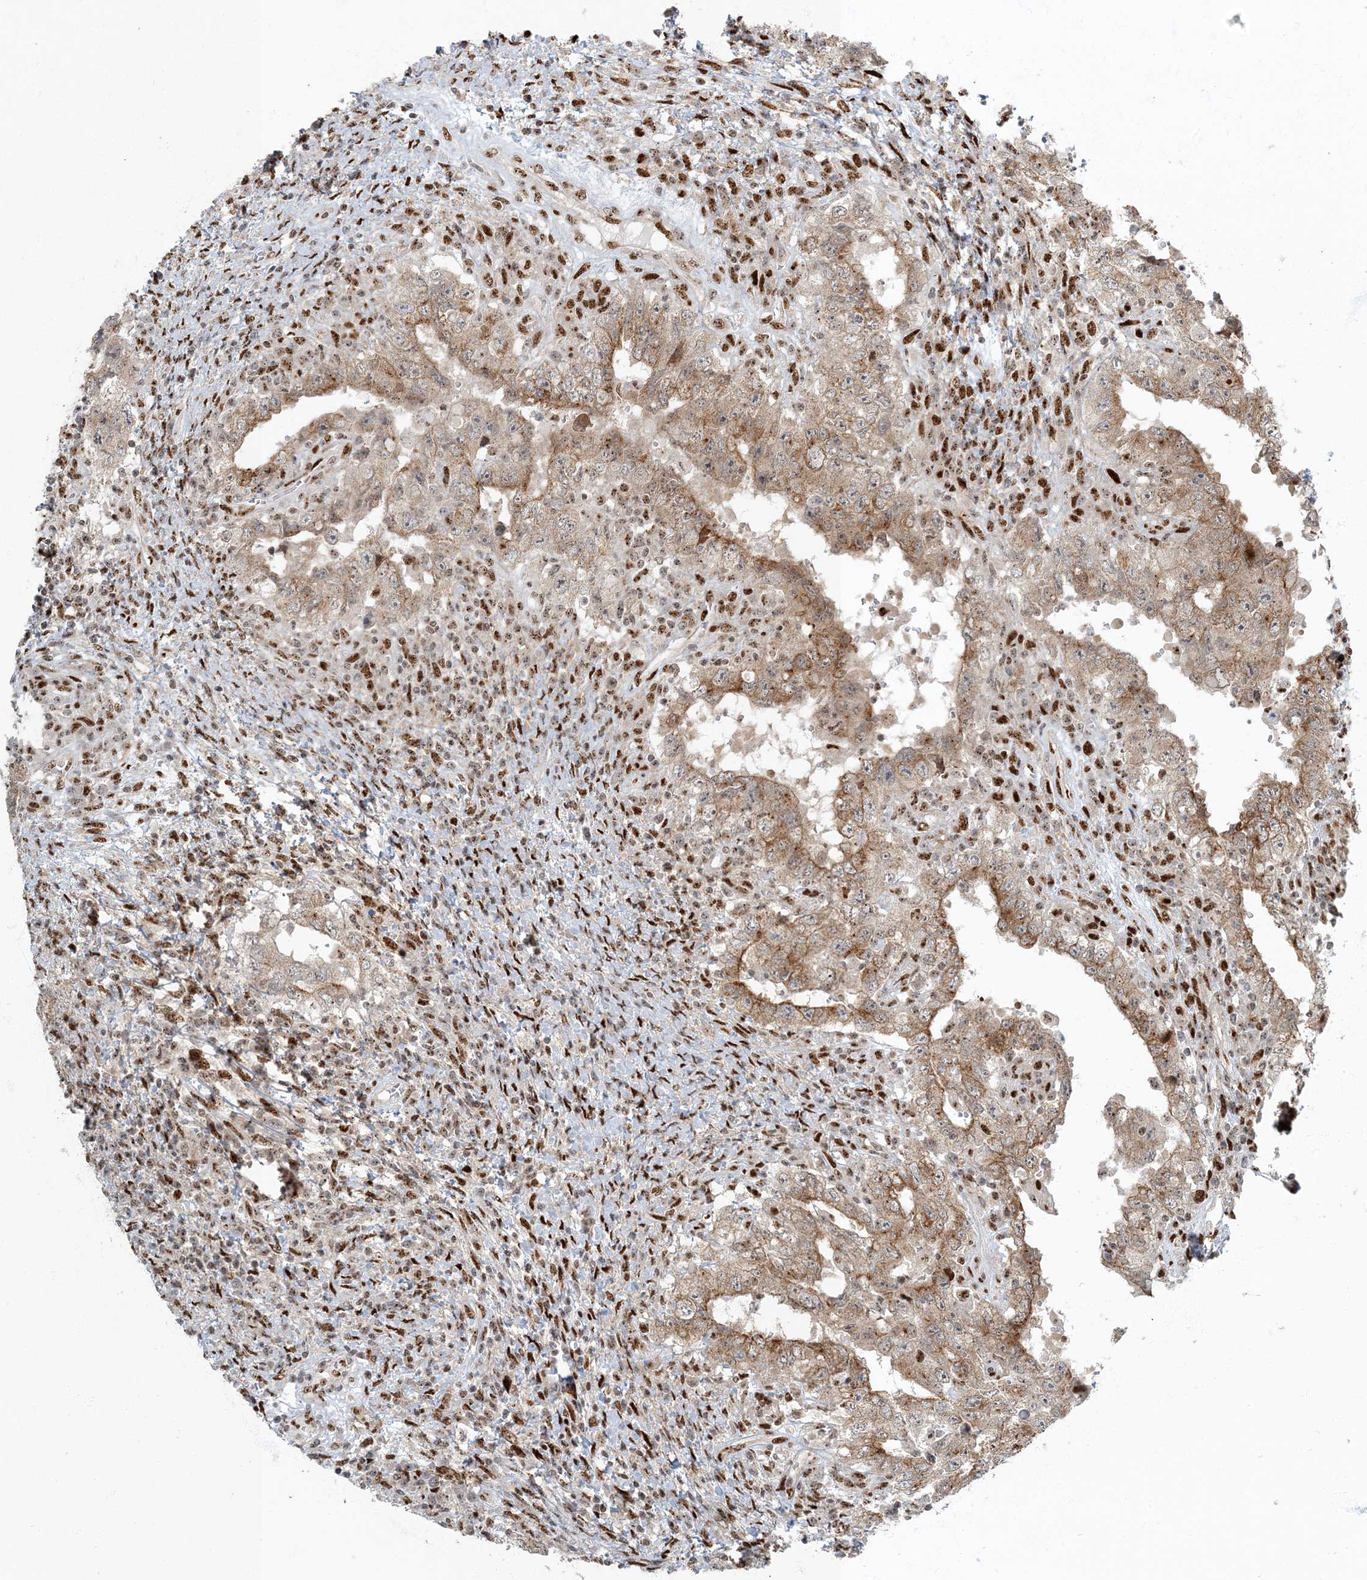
{"staining": {"intensity": "moderate", "quantity": ">75%", "location": "cytoplasmic/membranous"}, "tissue": "testis cancer", "cell_type": "Tumor cells", "image_type": "cancer", "snomed": [{"axis": "morphology", "description": "Carcinoma, Embryonal, NOS"}, {"axis": "topography", "description": "Testis"}], "caption": "Immunohistochemistry (IHC) (DAB (3,3'-diaminobenzidine)) staining of testis embryonal carcinoma shows moderate cytoplasmic/membranous protein expression in approximately >75% of tumor cells. The staining was performed using DAB (3,3'-diaminobenzidine) to visualize the protein expression in brown, while the nuclei were stained in blue with hematoxylin (Magnification: 20x).", "gene": "MBD1", "patient": {"sex": "male", "age": 26}}